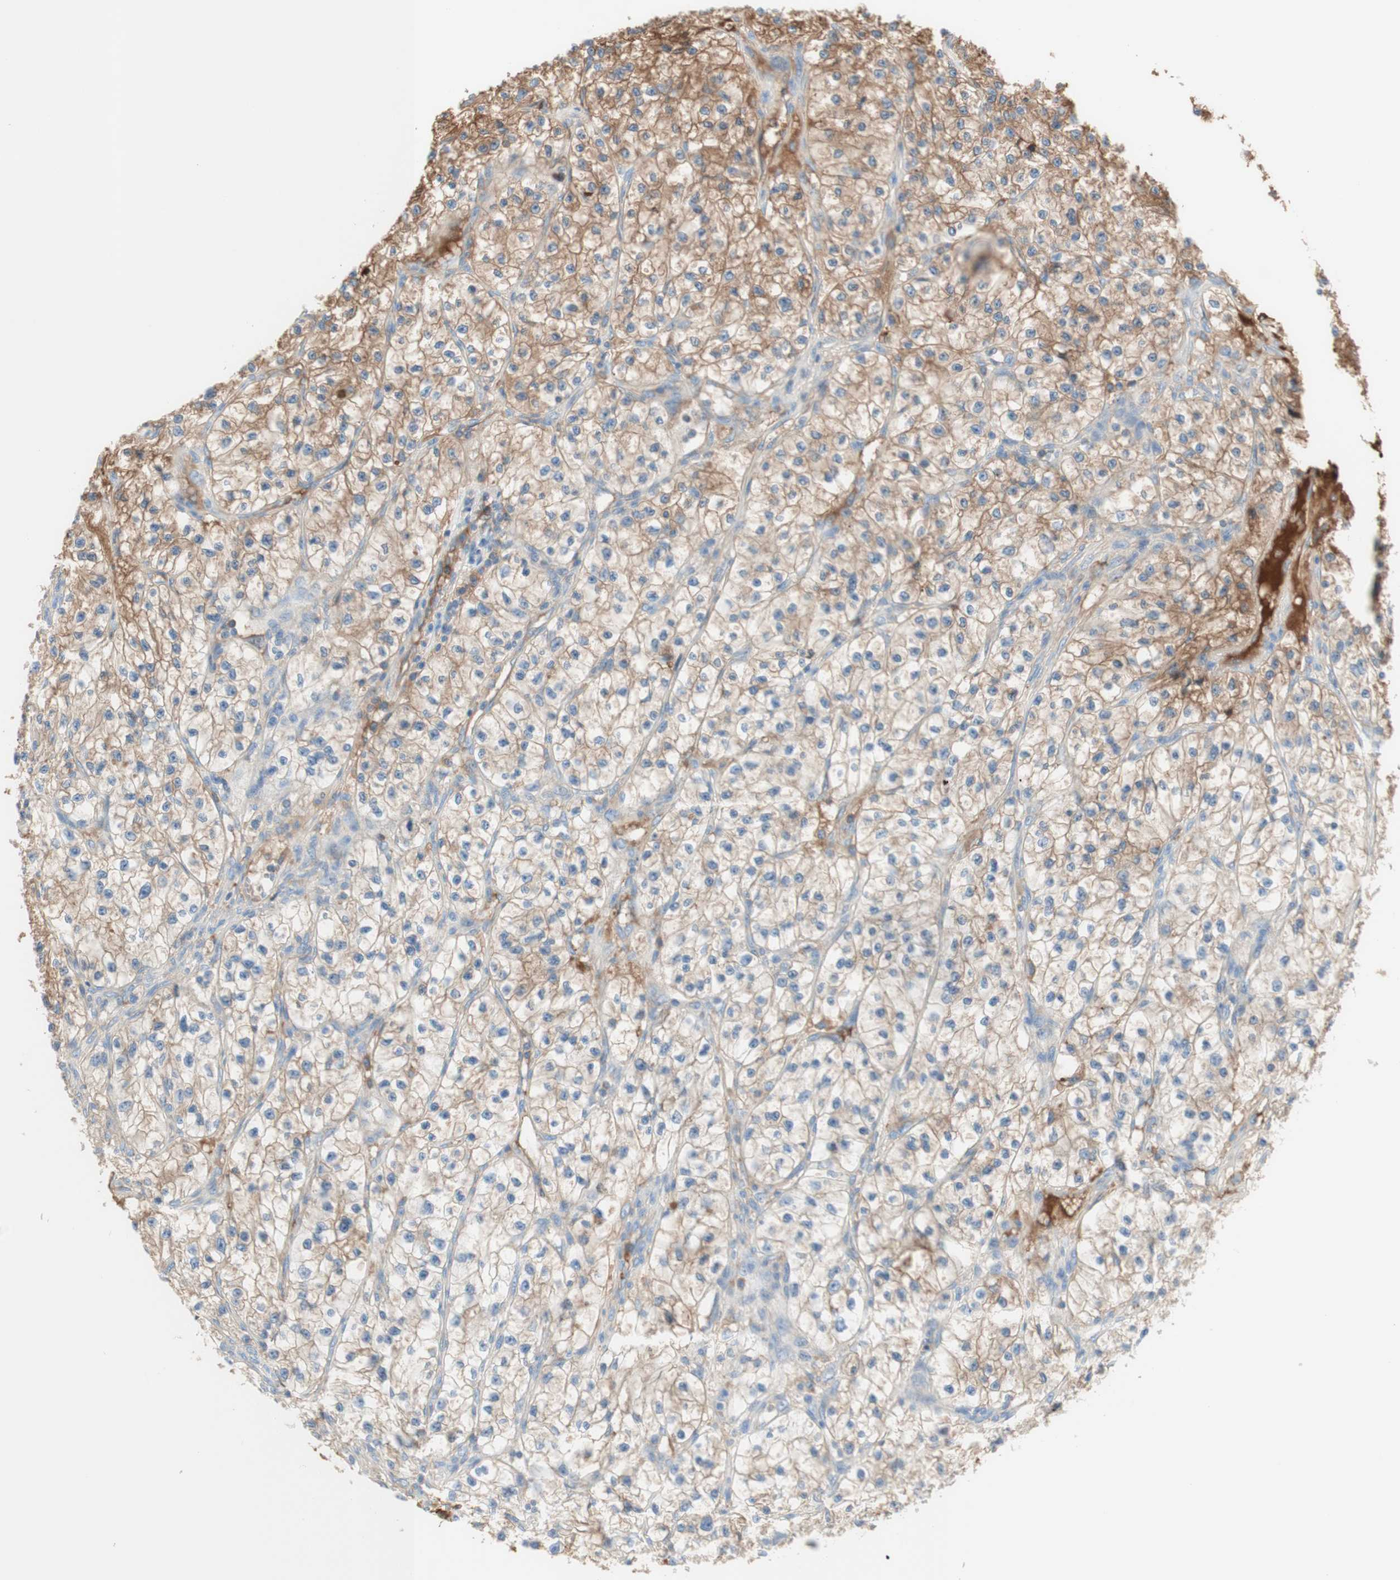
{"staining": {"intensity": "moderate", "quantity": "25%-75%", "location": "cytoplasmic/membranous"}, "tissue": "renal cancer", "cell_type": "Tumor cells", "image_type": "cancer", "snomed": [{"axis": "morphology", "description": "Adenocarcinoma, NOS"}, {"axis": "topography", "description": "Kidney"}], "caption": "An IHC photomicrograph of tumor tissue is shown. Protein staining in brown shows moderate cytoplasmic/membranous positivity in renal cancer within tumor cells.", "gene": "KNG1", "patient": {"sex": "female", "age": 57}}